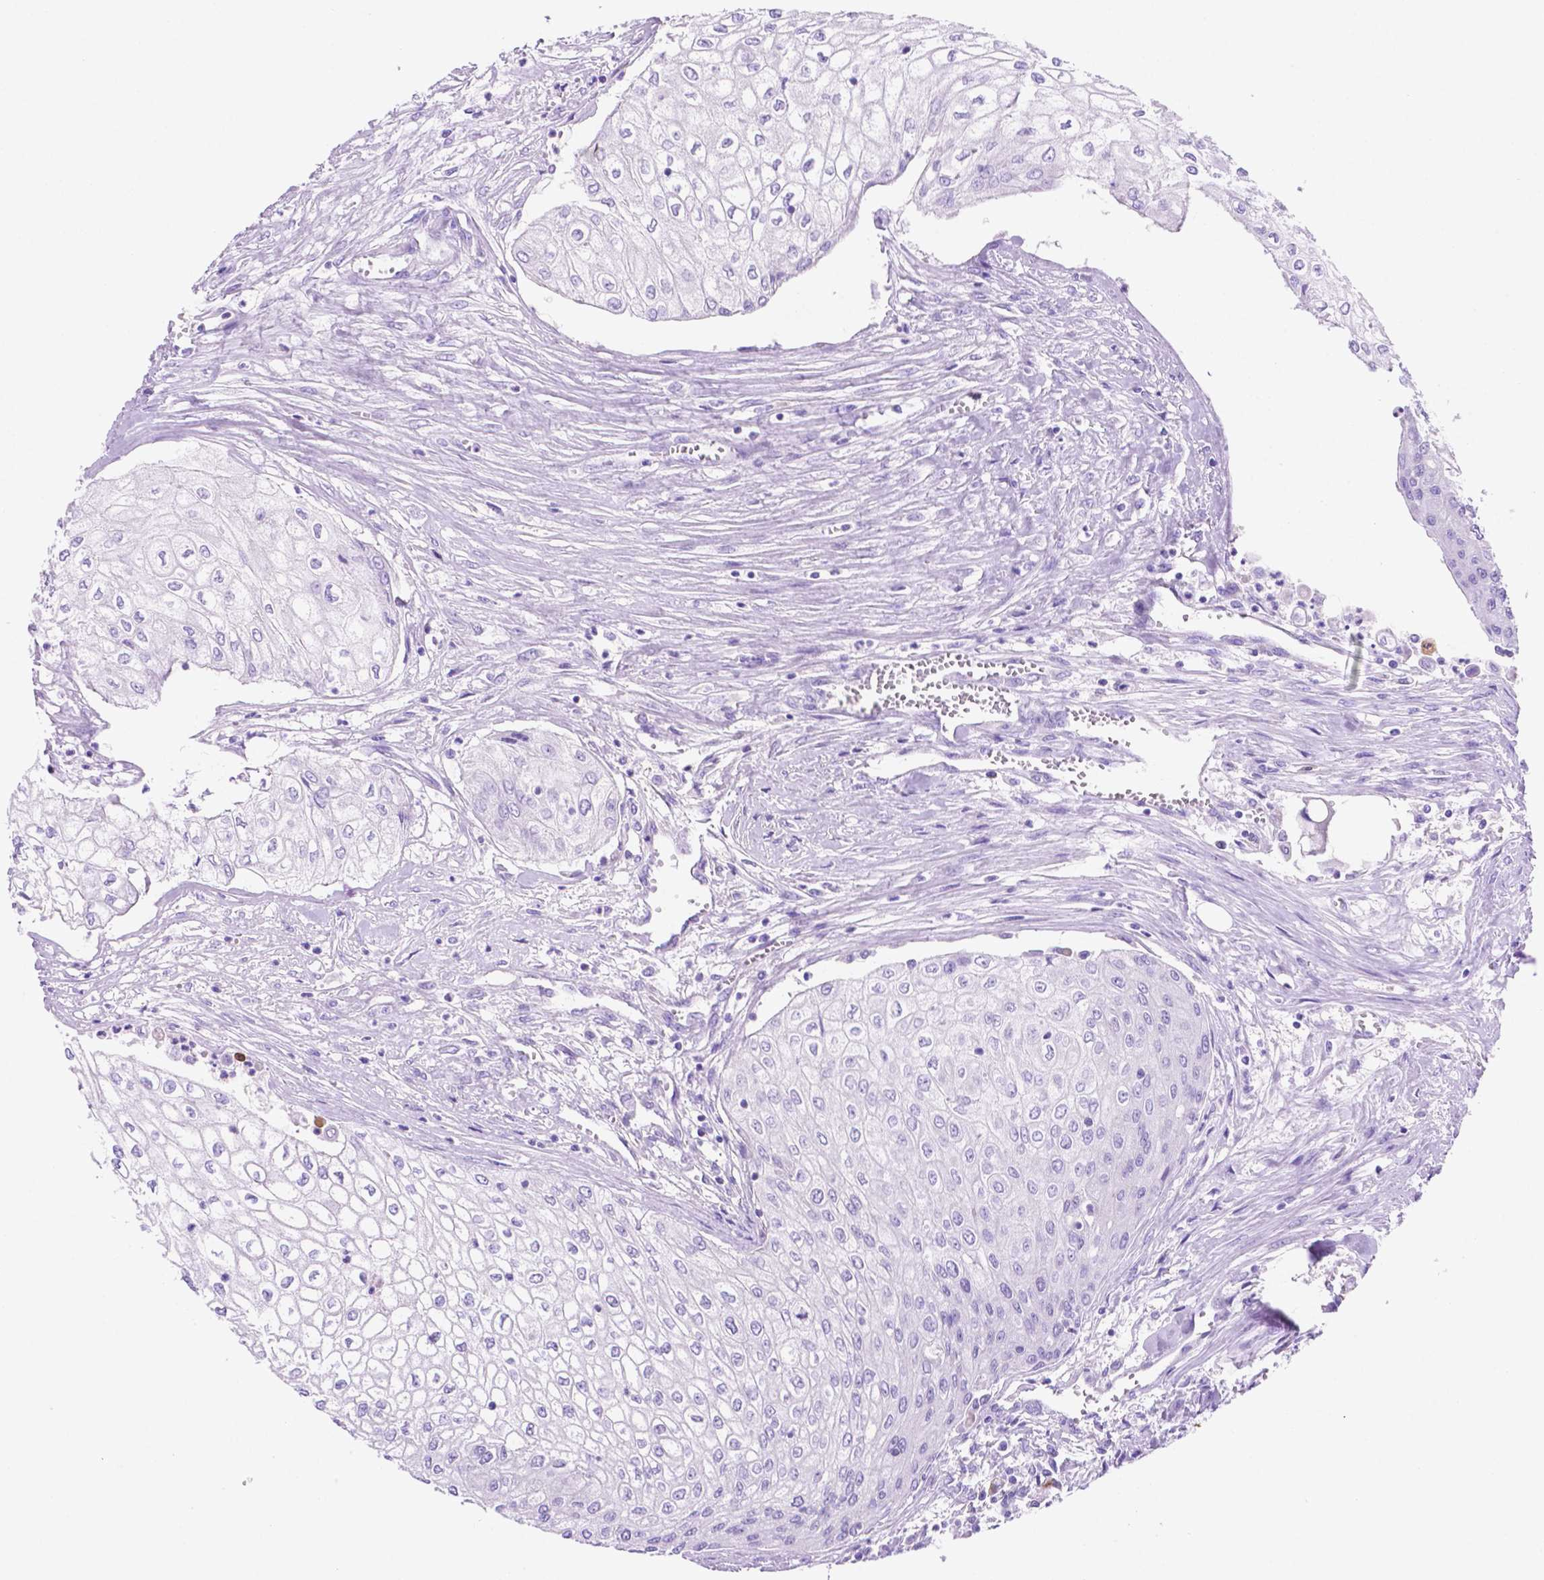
{"staining": {"intensity": "negative", "quantity": "none", "location": "none"}, "tissue": "urothelial cancer", "cell_type": "Tumor cells", "image_type": "cancer", "snomed": [{"axis": "morphology", "description": "Urothelial carcinoma, High grade"}, {"axis": "topography", "description": "Urinary bladder"}], "caption": "A photomicrograph of urothelial cancer stained for a protein reveals no brown staining in tumor cells.", "gene": "FOXB2", "patient": {"sex": "male", "age": 62}}